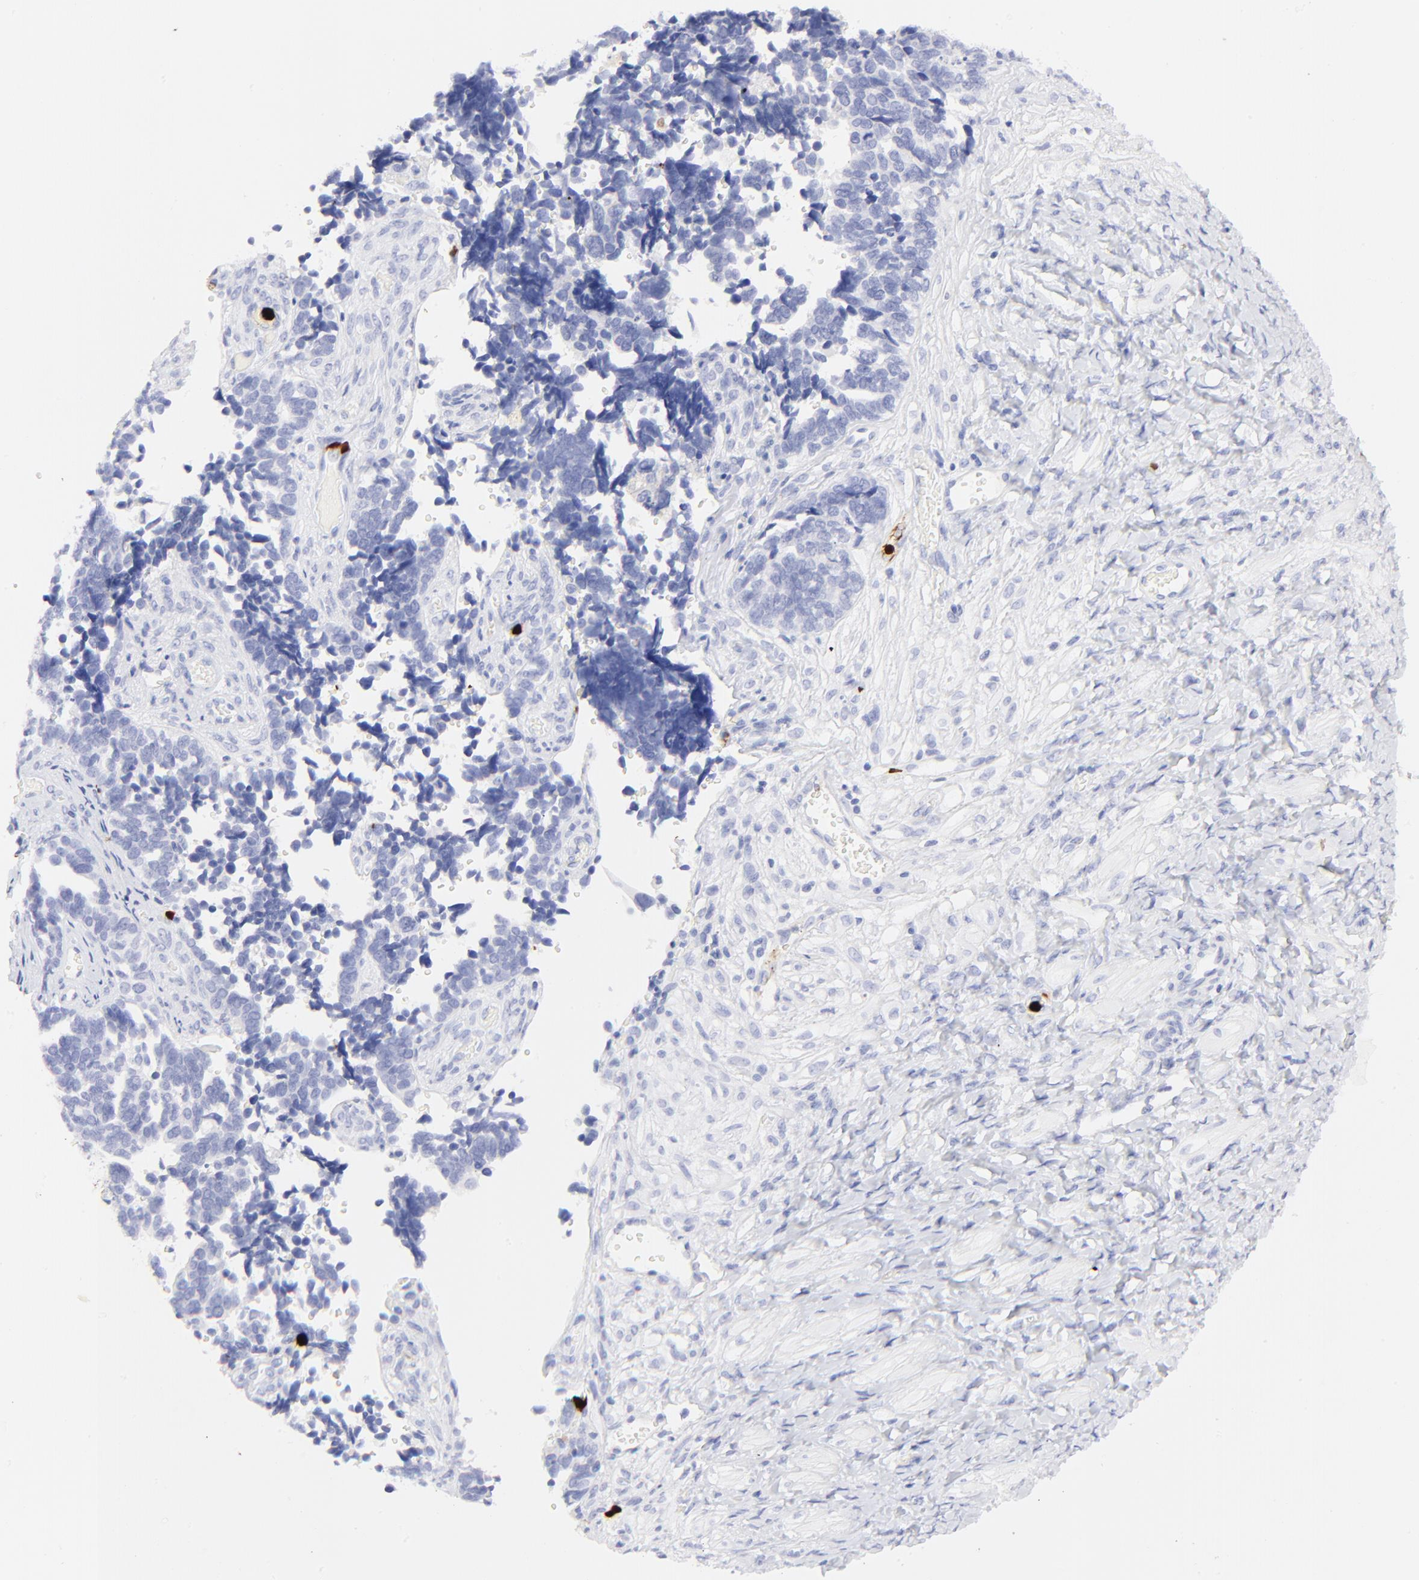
{"staining": {"intensity": "negative", "quantity": "none", "location": "none"}, "tissue": "ovarian cancer", "cell_type": "Tumor cells", "image_type": "cancer", "snomed": [{"axis": "morphology", "description": "Cystadenocarcinoma, serous, NOS"}, {"axis": "topography", "description": "Ovary"}], "caption": "Tumor cells show no significant protein positivity in ovarian serous cystadenocarcinoma.", "gene": "S100A12", "patient": {"sex": "female", "age": 77}}